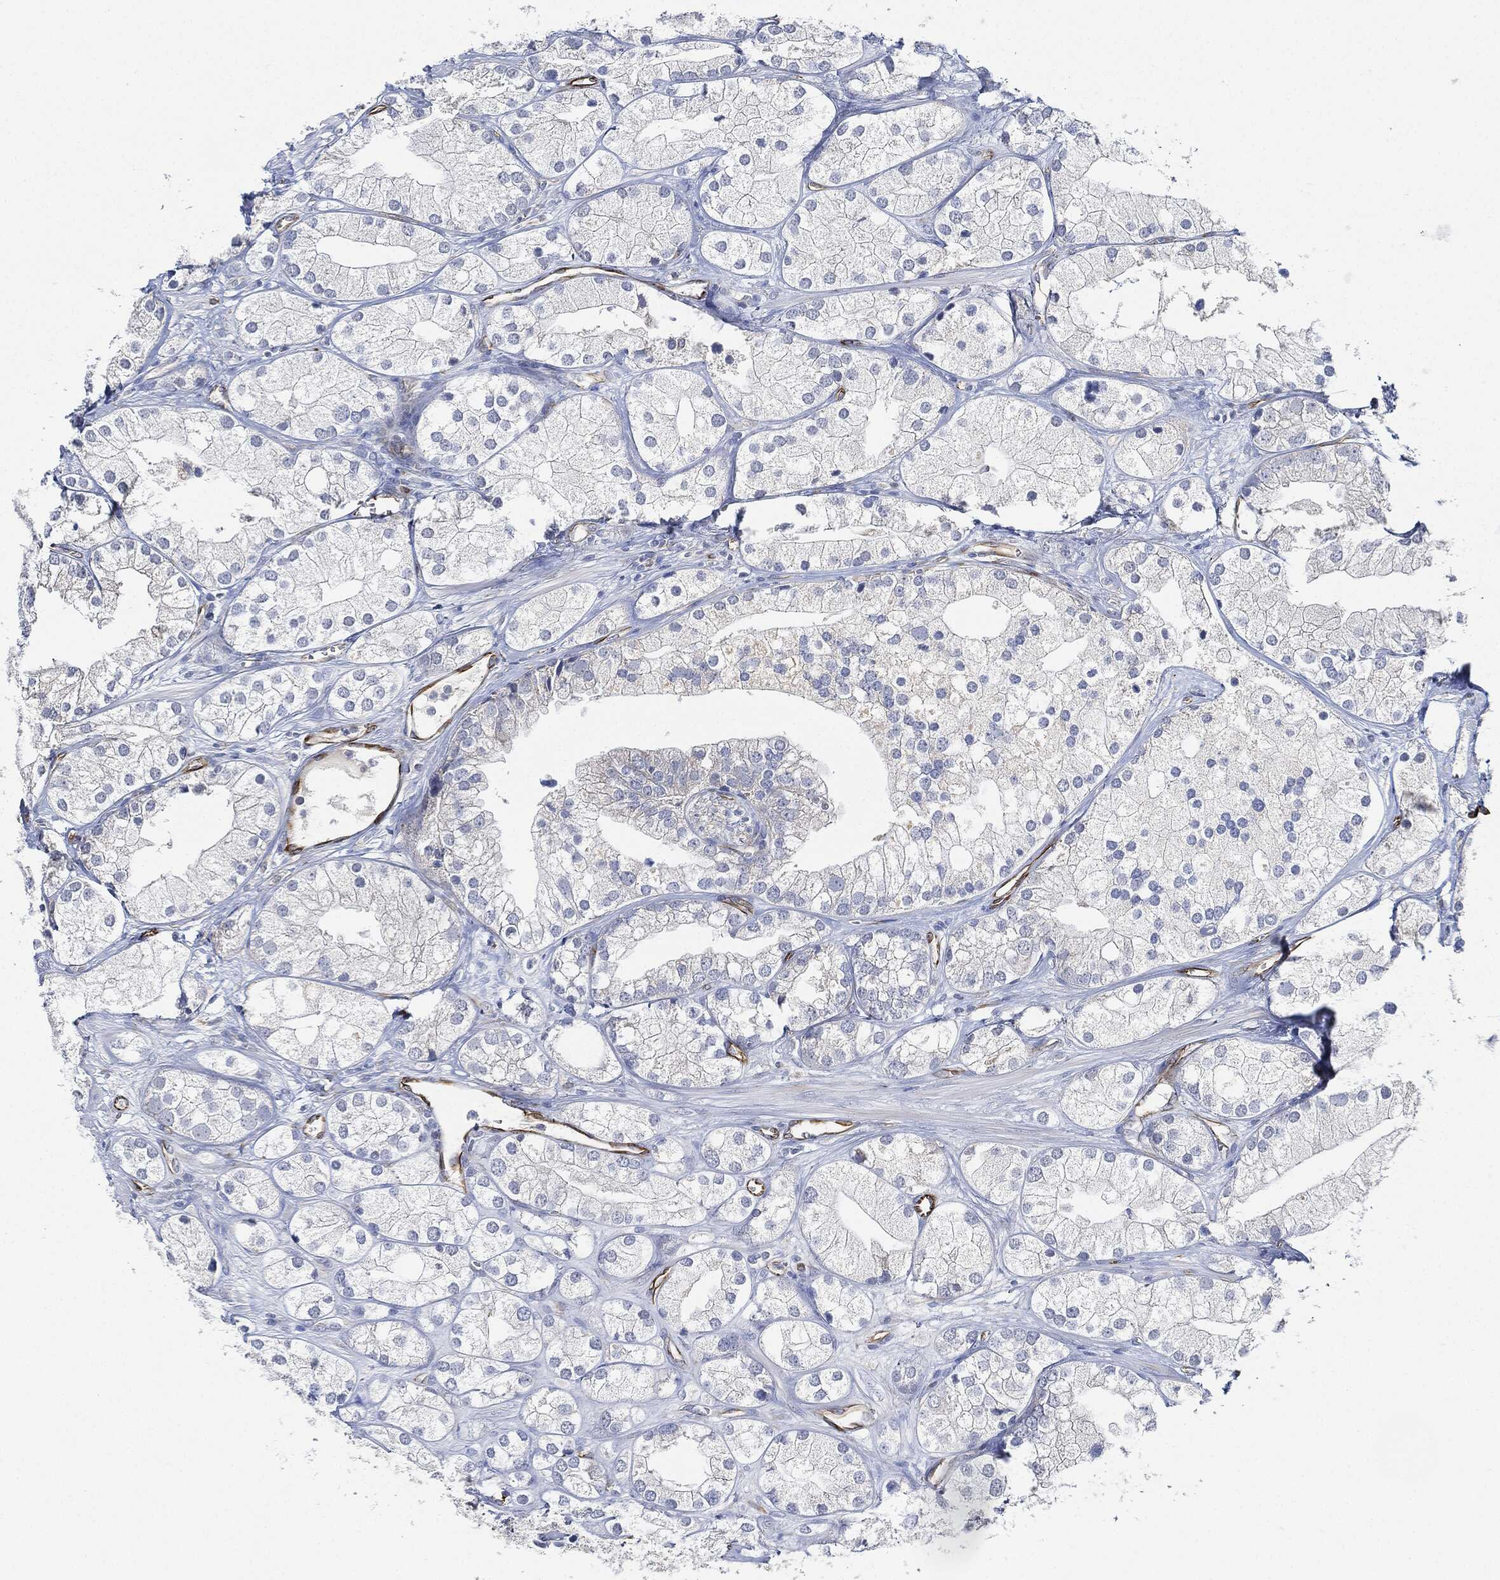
{"staining": {"intensity": "negative", "quantity": "none", "location": "none"}, "tissue": "prostate cancer", "cell_type": "Tumor cells", "image_type": "cancer", "snomed": [{"axis": "morphology", "description": "Adenocarcinoma, NOS"}, {"axis": "topography", "description": "Prostate and seminal vesicle, NOS"}, {"axis": "topography", "description": "Prostate"}], "caption": "The photomicrograph demonstrates no staining of tumor cells in adenocarcinoma (prostate).", "gene": "THSD1", "patient": {"sex": "male", "age": 79}}